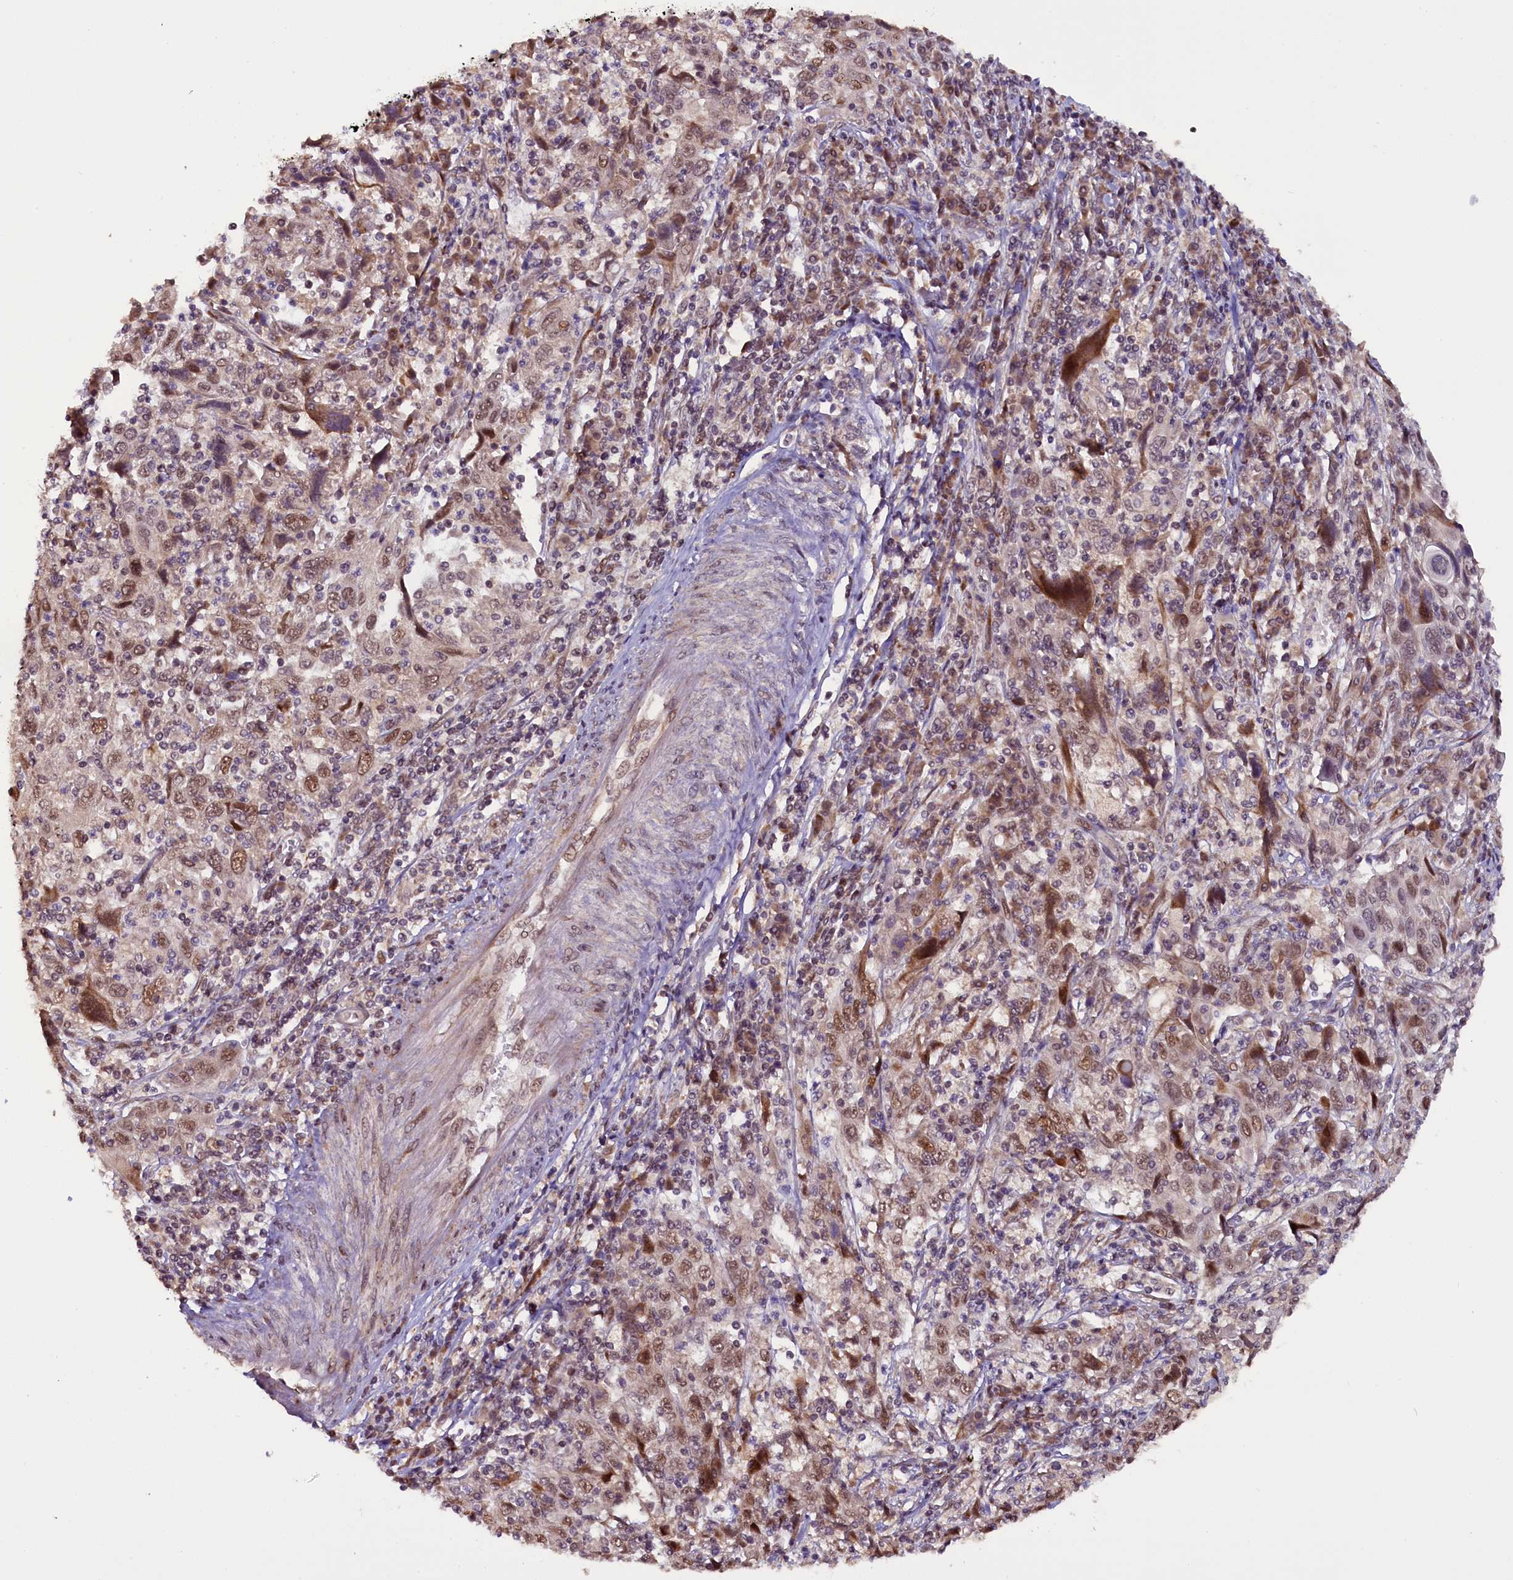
{"staining": {"intensity": "moderate", "quantity": ">75%", "location": "nuclear"}, "tissue": "cervical cancer", "cell_type": "Tumor cells", "image_type": "cancer", "snomed": [{"axis": "morphology", "description": "Squamous cell carcinoma, NOS"}, {"axis": "topography", "description": "Cervix"}], "caption": "A histopathology image of squamous cell carcinoma (cervical) stained for a protein demonstrates moderate nuclear brown staining in tumor cells.", "gene": "RPUSD2", "patient": {"sex": "female", "age": 46}}